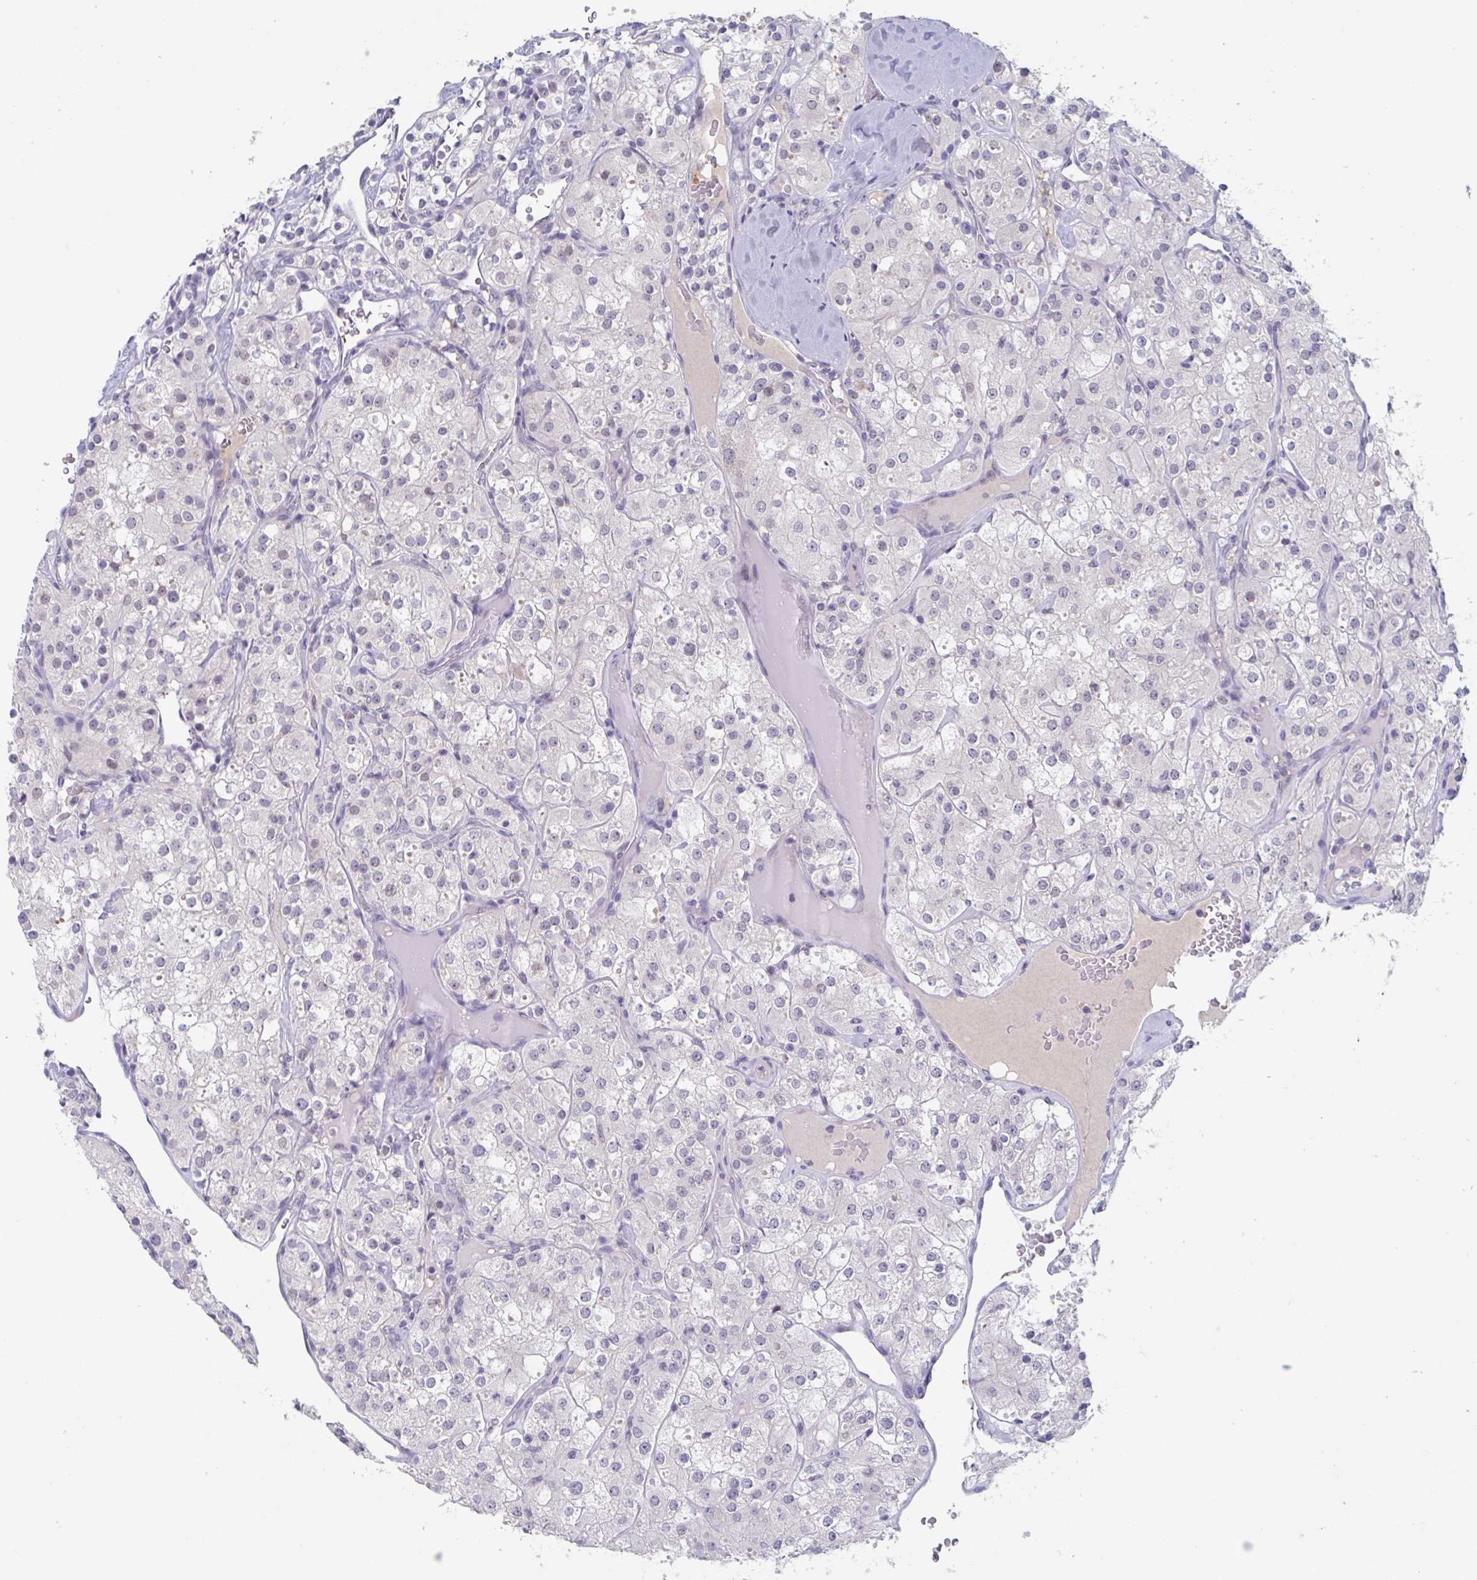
{"staining": {"intensity": "negative", "quantity": "none", "location": "none"}, "tissue": "renal cancer", "cell_type": "Tumor cells", "image_type": "cancer", "snomed": [{"axis": "morphology", "description": "Adenocarcinoma, NOS"}, {"axis": "topography", "description": "Kidney"}], "caption": "The photomicrograph exhibits no significant expression in tumor cells of renal adenocarcinoma.", "gene": "KDM4D", "patient": {"sex": "male", "age": 77}}